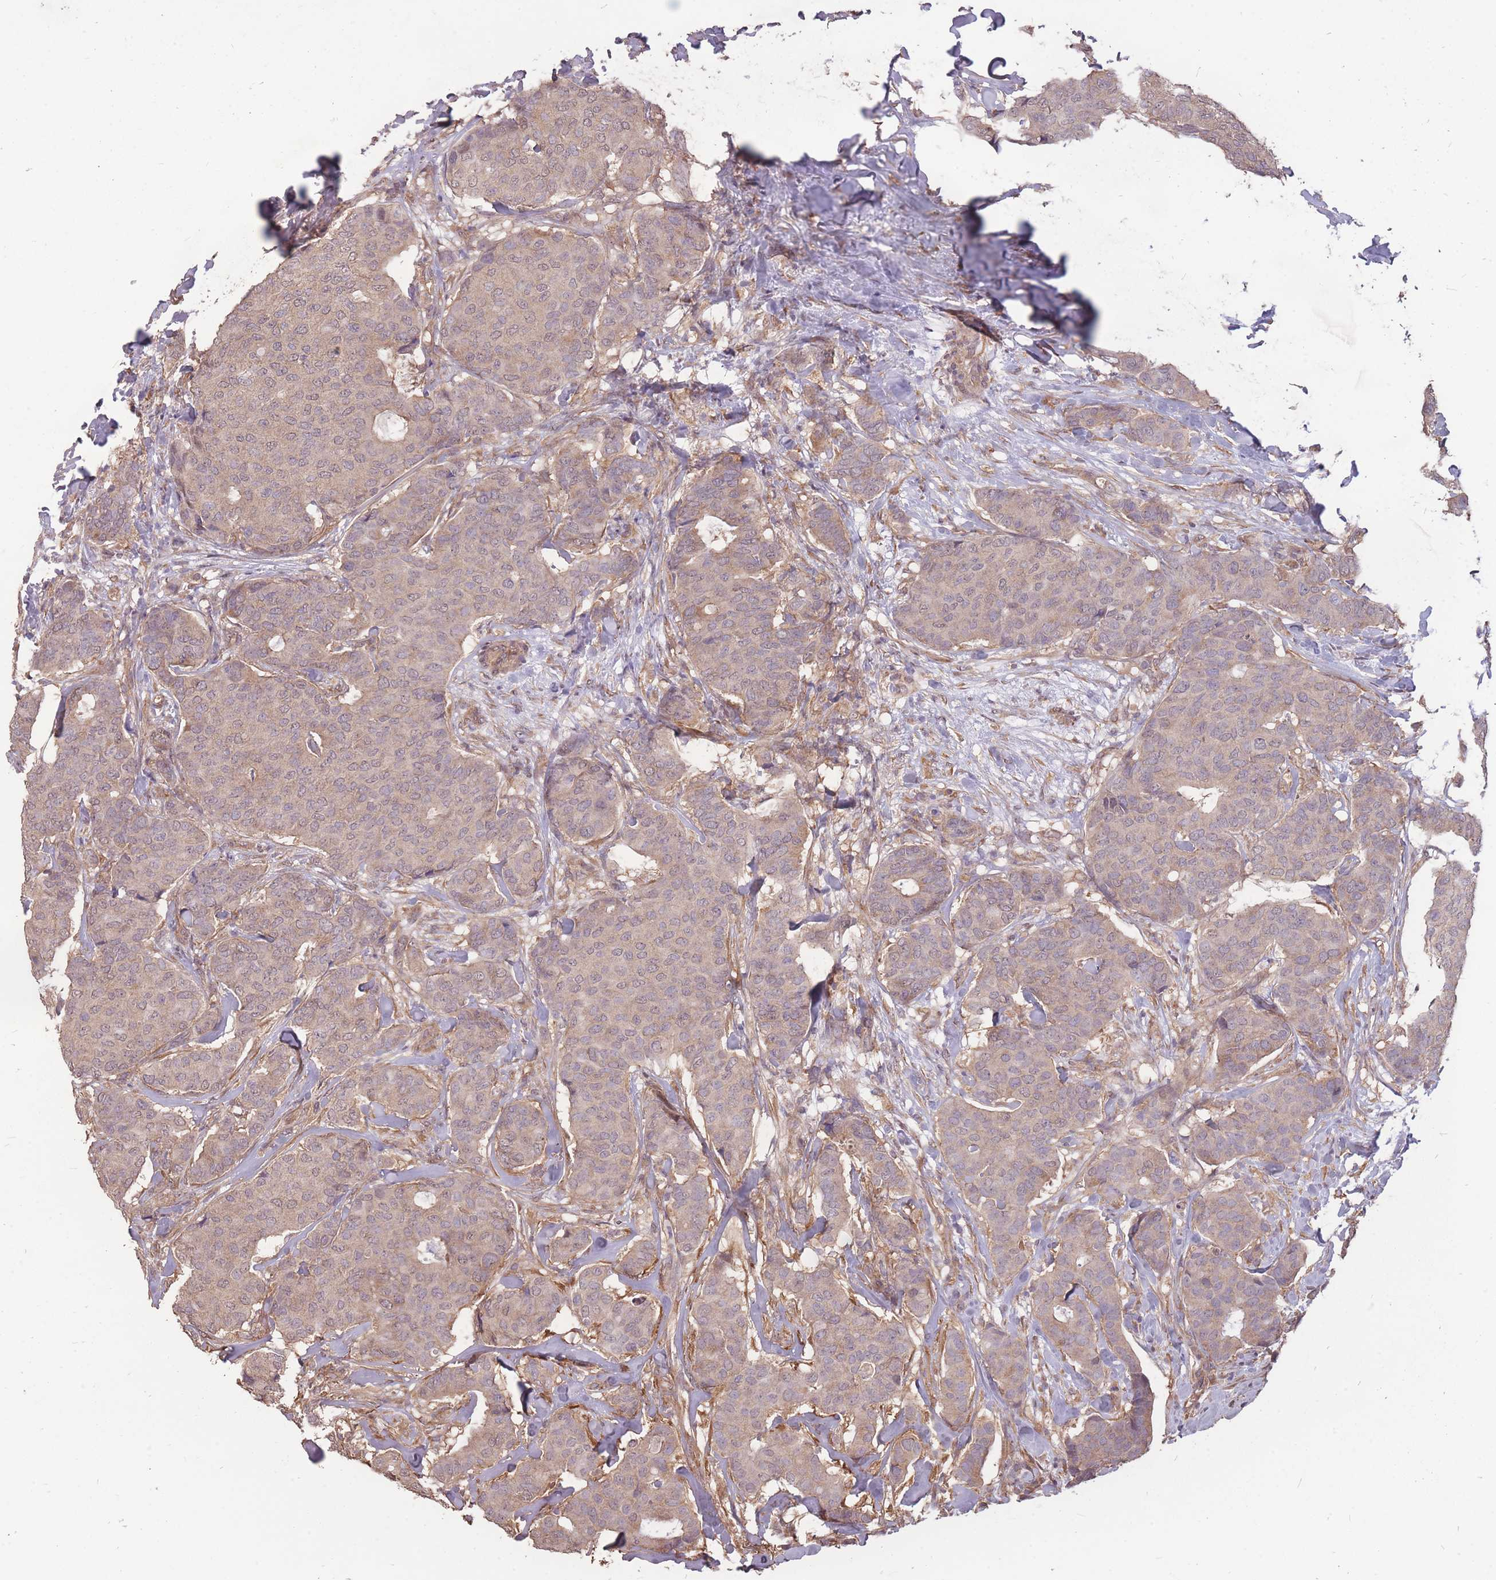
{"staining": {"intensity": "weak", "quantity": ">75%", "location": "cytoplasmic/membranous"}, "tissue": "breast cancer", "cell_type": "Tumor cells", "image_type": "cancer", "snomed": [{"axis": "morphology", "description": "Duct carcinoma"}, {"axis": "topography", "description": "Breast"}], "caption": "A brown stain shows weak cytoplasmic/membranous staining of a protein in breast cancer tumor cells.", "gene": "DYNC1LI2", "patient": {"sex": "female", "age": 75}}